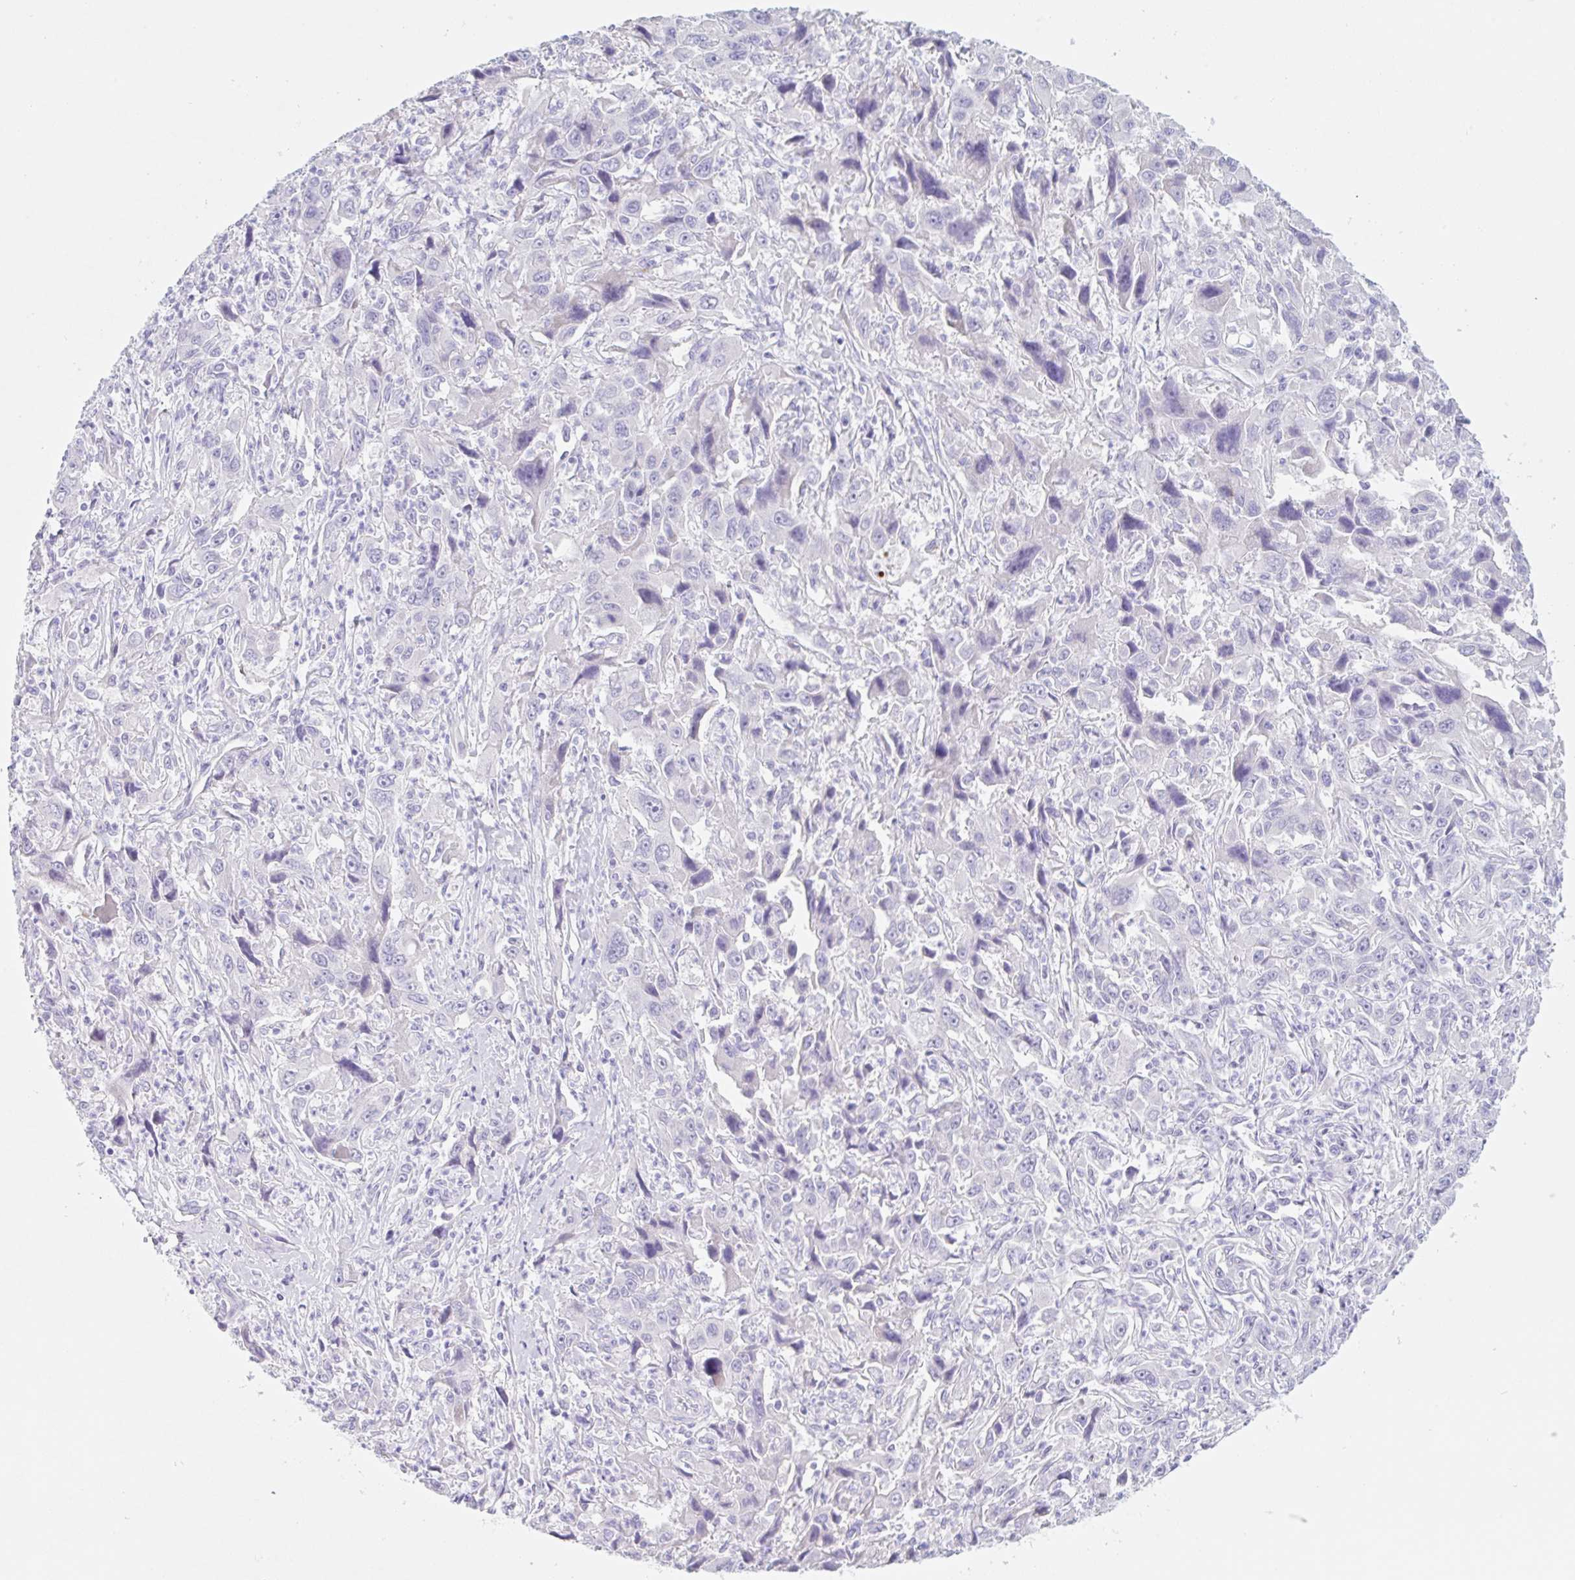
{"staining": {"intensity": "negative", "quantity": "none", "location": "none"}, "tissue": "liver cancer", "cell_type": "Tumor cells", "image_type": "cancer", "snomed": [{"axis": "morphology", "description": "Carcinoma, Hepatocellular, NOS"}, {"axis": "topography", "description": "Liver"}], "caption": "IHC image of neoplastic tissue: human liver cancer stained with DAB reveals no significant protein staining in tumor cells. (DAB IHC visualized using brightfield microscopy, high magnification).", "gene": "KLK8", "patient": {"sex": "male", "age": 63}}